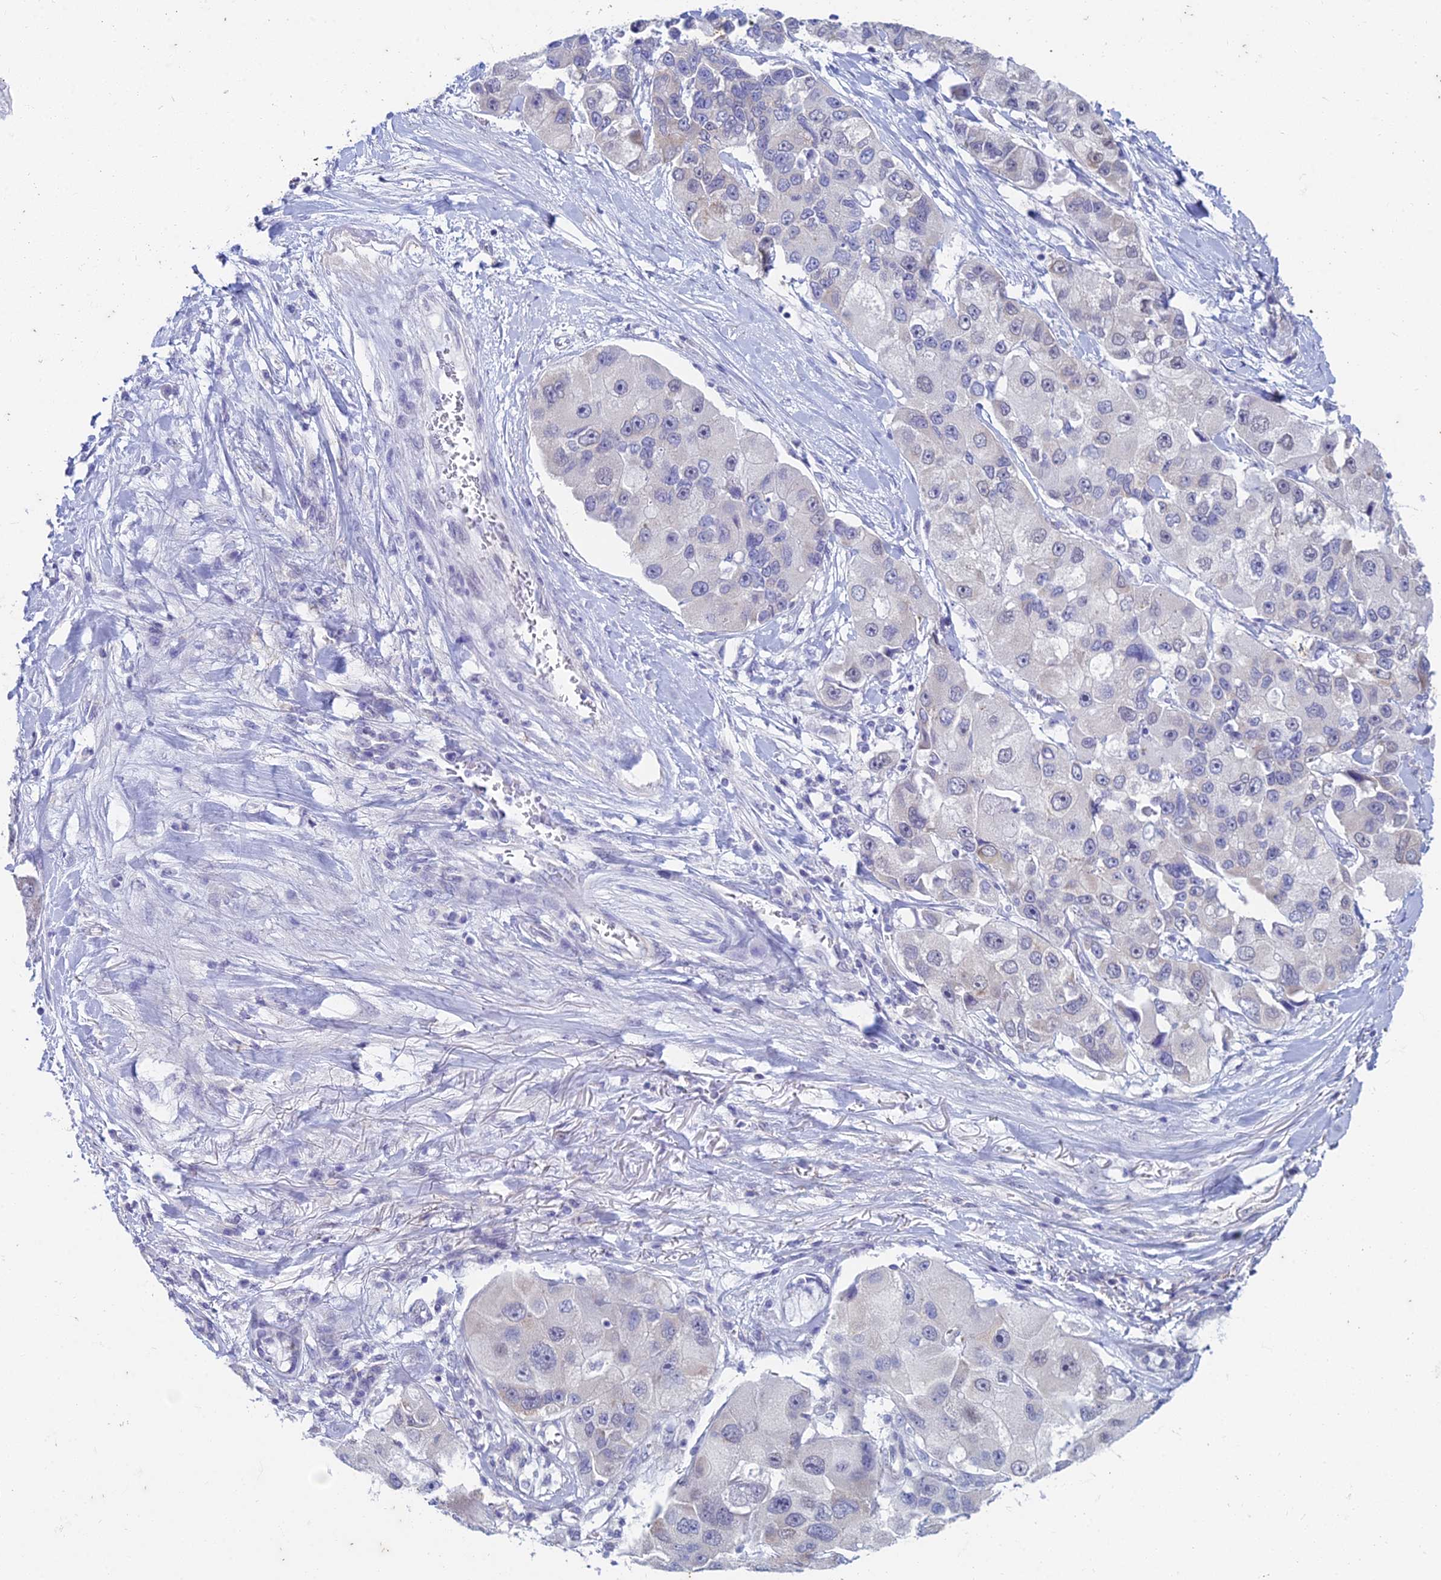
{"staining": {"intensity": "negative", "quantity": "none", "location": "none"}, "tissue": "lung cancer", "cell_type": "Tumor cells", "image_type": "cancer", "snomed": [{"axis": "morphology", "description": "Adenocarcinoma, NOS"}, {"axis": "topography", "description": "Lung"}], "caption": "This photomicrograph is of lung cancer (adenocarcinoma) stained with immunohistochemistry to label a protein in brown with the nuclei are counter-stained blue. There is no expression in tumor cells. (DAB IHC visualized using brightfield microscopy, high magnification).", "gene": "EEF2KMT", "patient": {"sex": "female", "age": 54}}